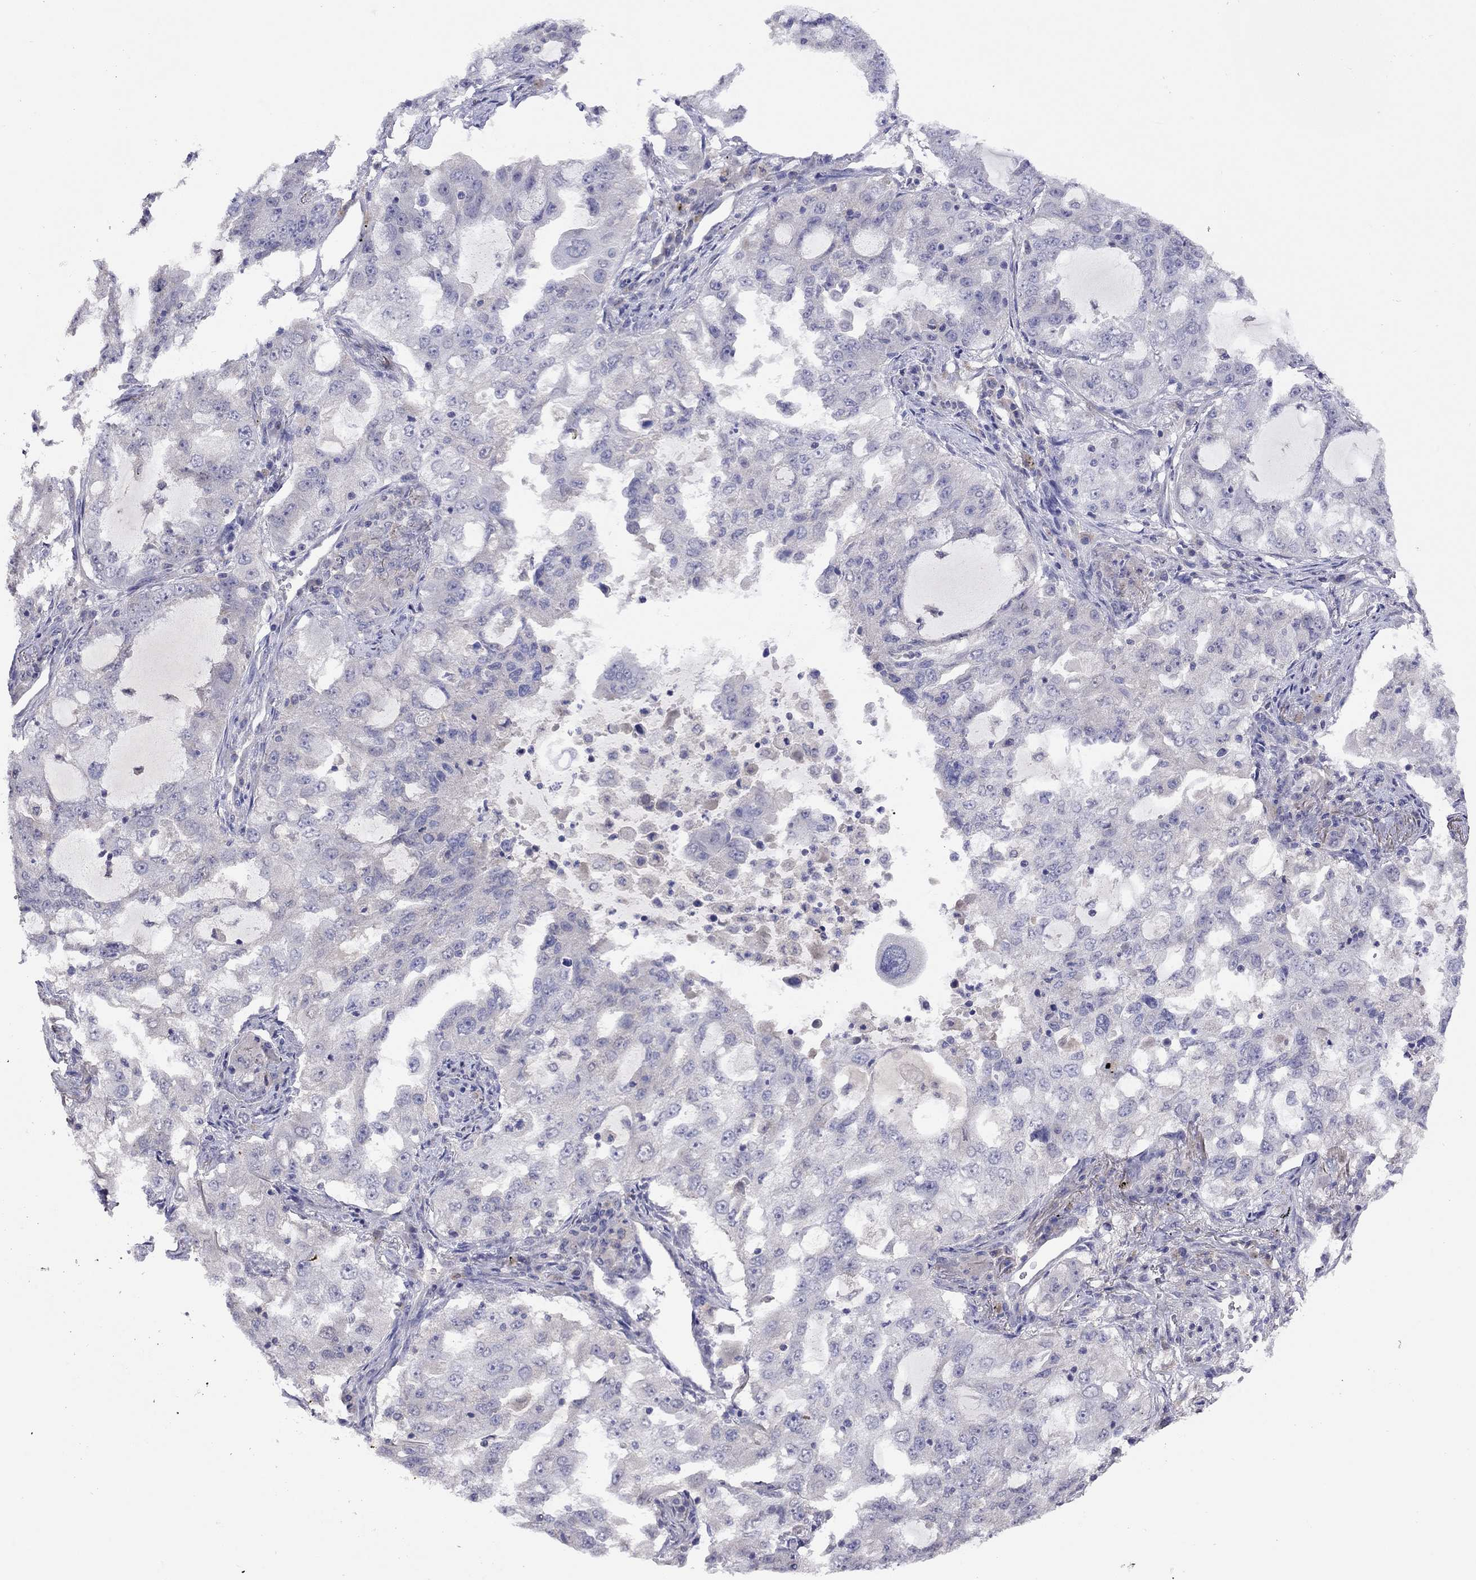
{"staining": {"intensity": "negative", "quantity": "none", "location": "none"}, "tissue": "lung cancer", "cell_type": "Tumor cells", "image_type": "cancer", "snomed": [{"axis": "morphology", "description": "Adenocarcinoma, NOS"}, {"axis": "topography", "description": "Lung"}], "caption": "Immunohistochemistry (IHC) of human adenocarcinoma (lung) shows no positivity in tumor cells. Nuclei are stained in blue.", "gene": "RTP5", "patient": {"sex": "female", "age": 61}}